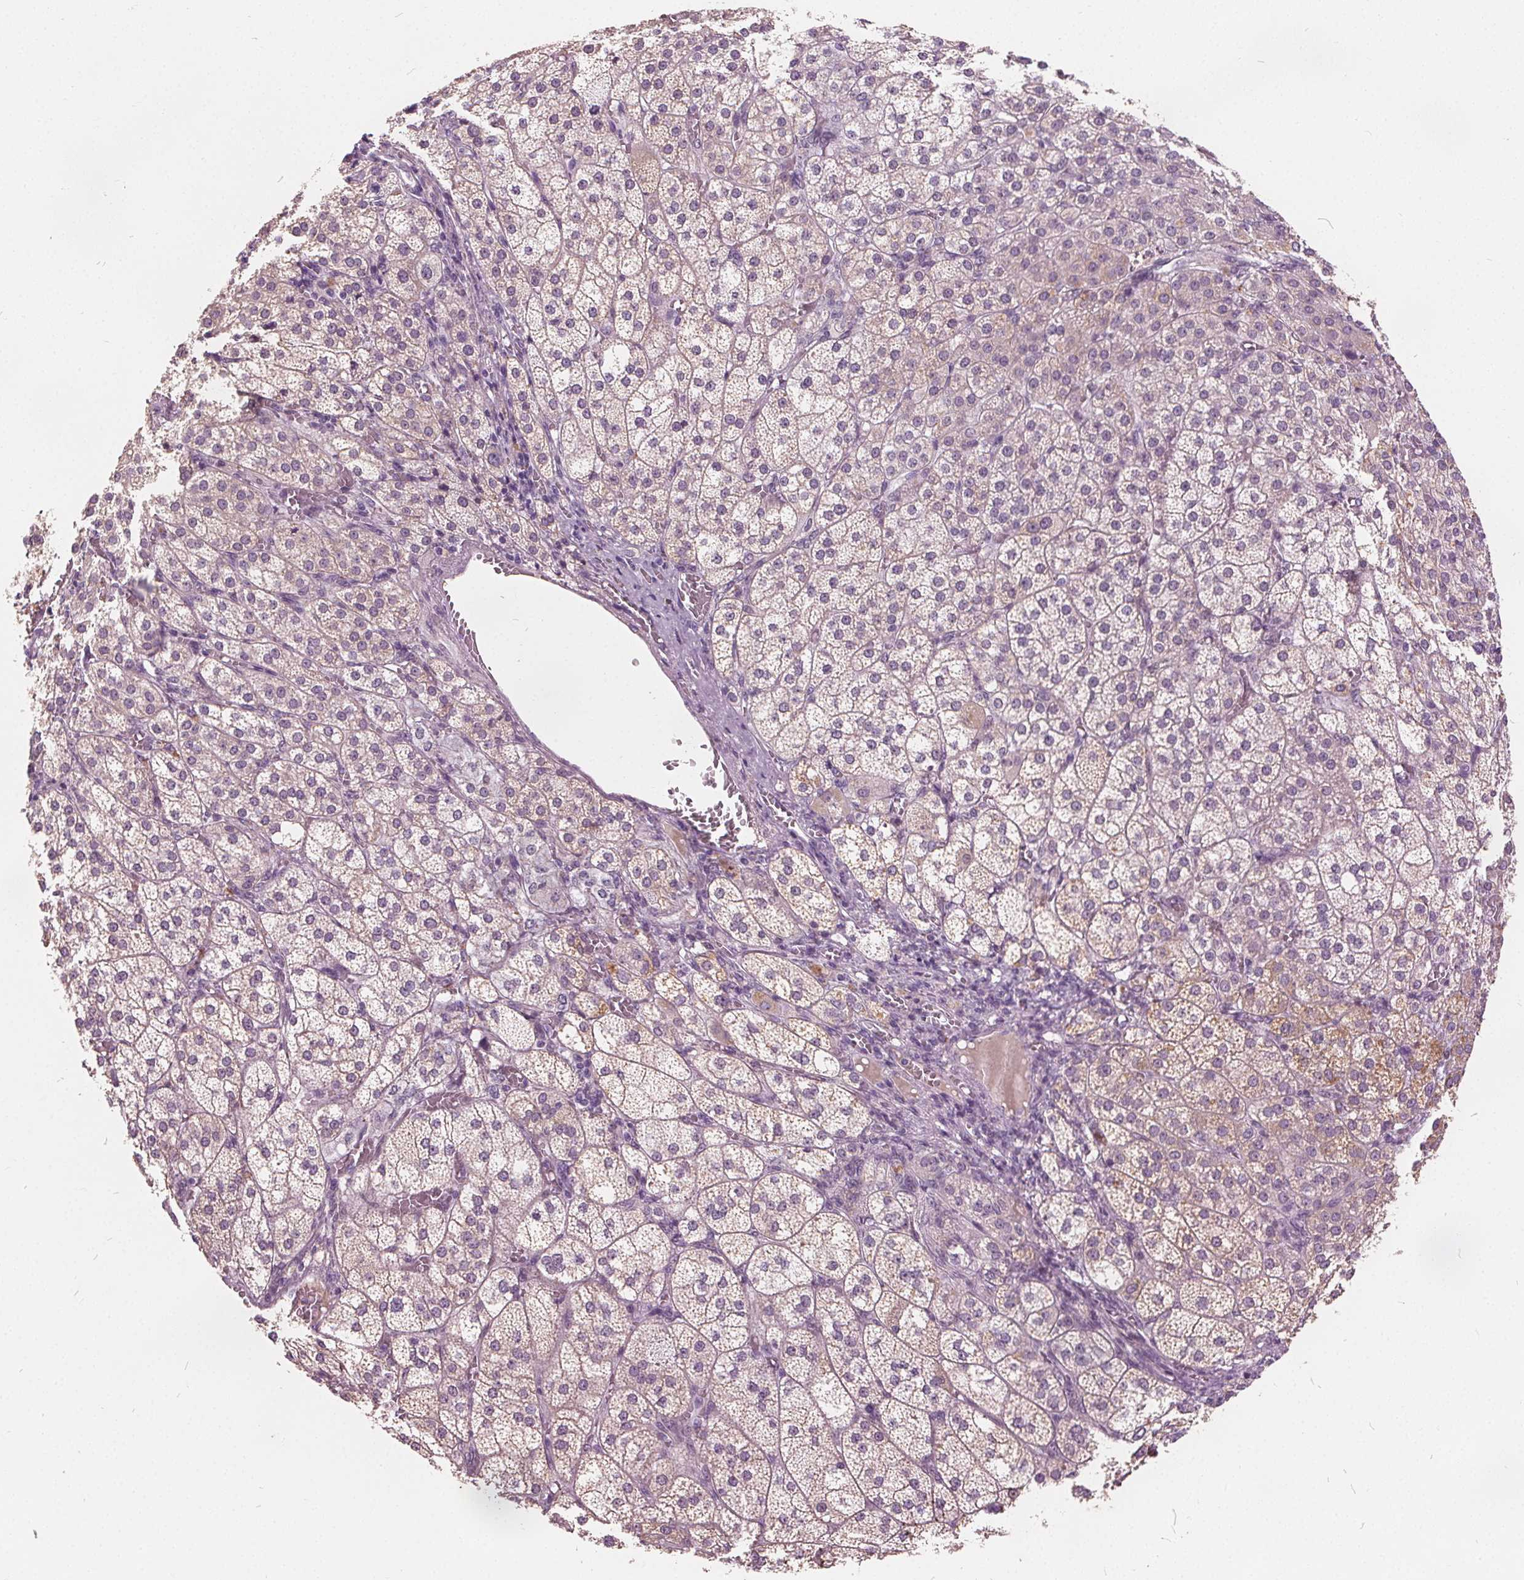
{"staining": {"intensity": "moderate", "quantity": "<25%", "location": "cytoplasmic/membranous"}, "tissue": "adrenal gland", "cell_type": "Glandular cells", "image_type": "normal", "snomed": [{"axis": "morphology", "description": "Normal tissue, NOS"}, {"axis": "topography", "description": "Adrenal gland"}], "caption": "A low amount of moderate cytoplasmic/membranous expression is identified in approximately <25% of glandular cells in normal adrenal gland.", "gene": "ACOX2", "patient": {"sex": "female", "age": 60}}